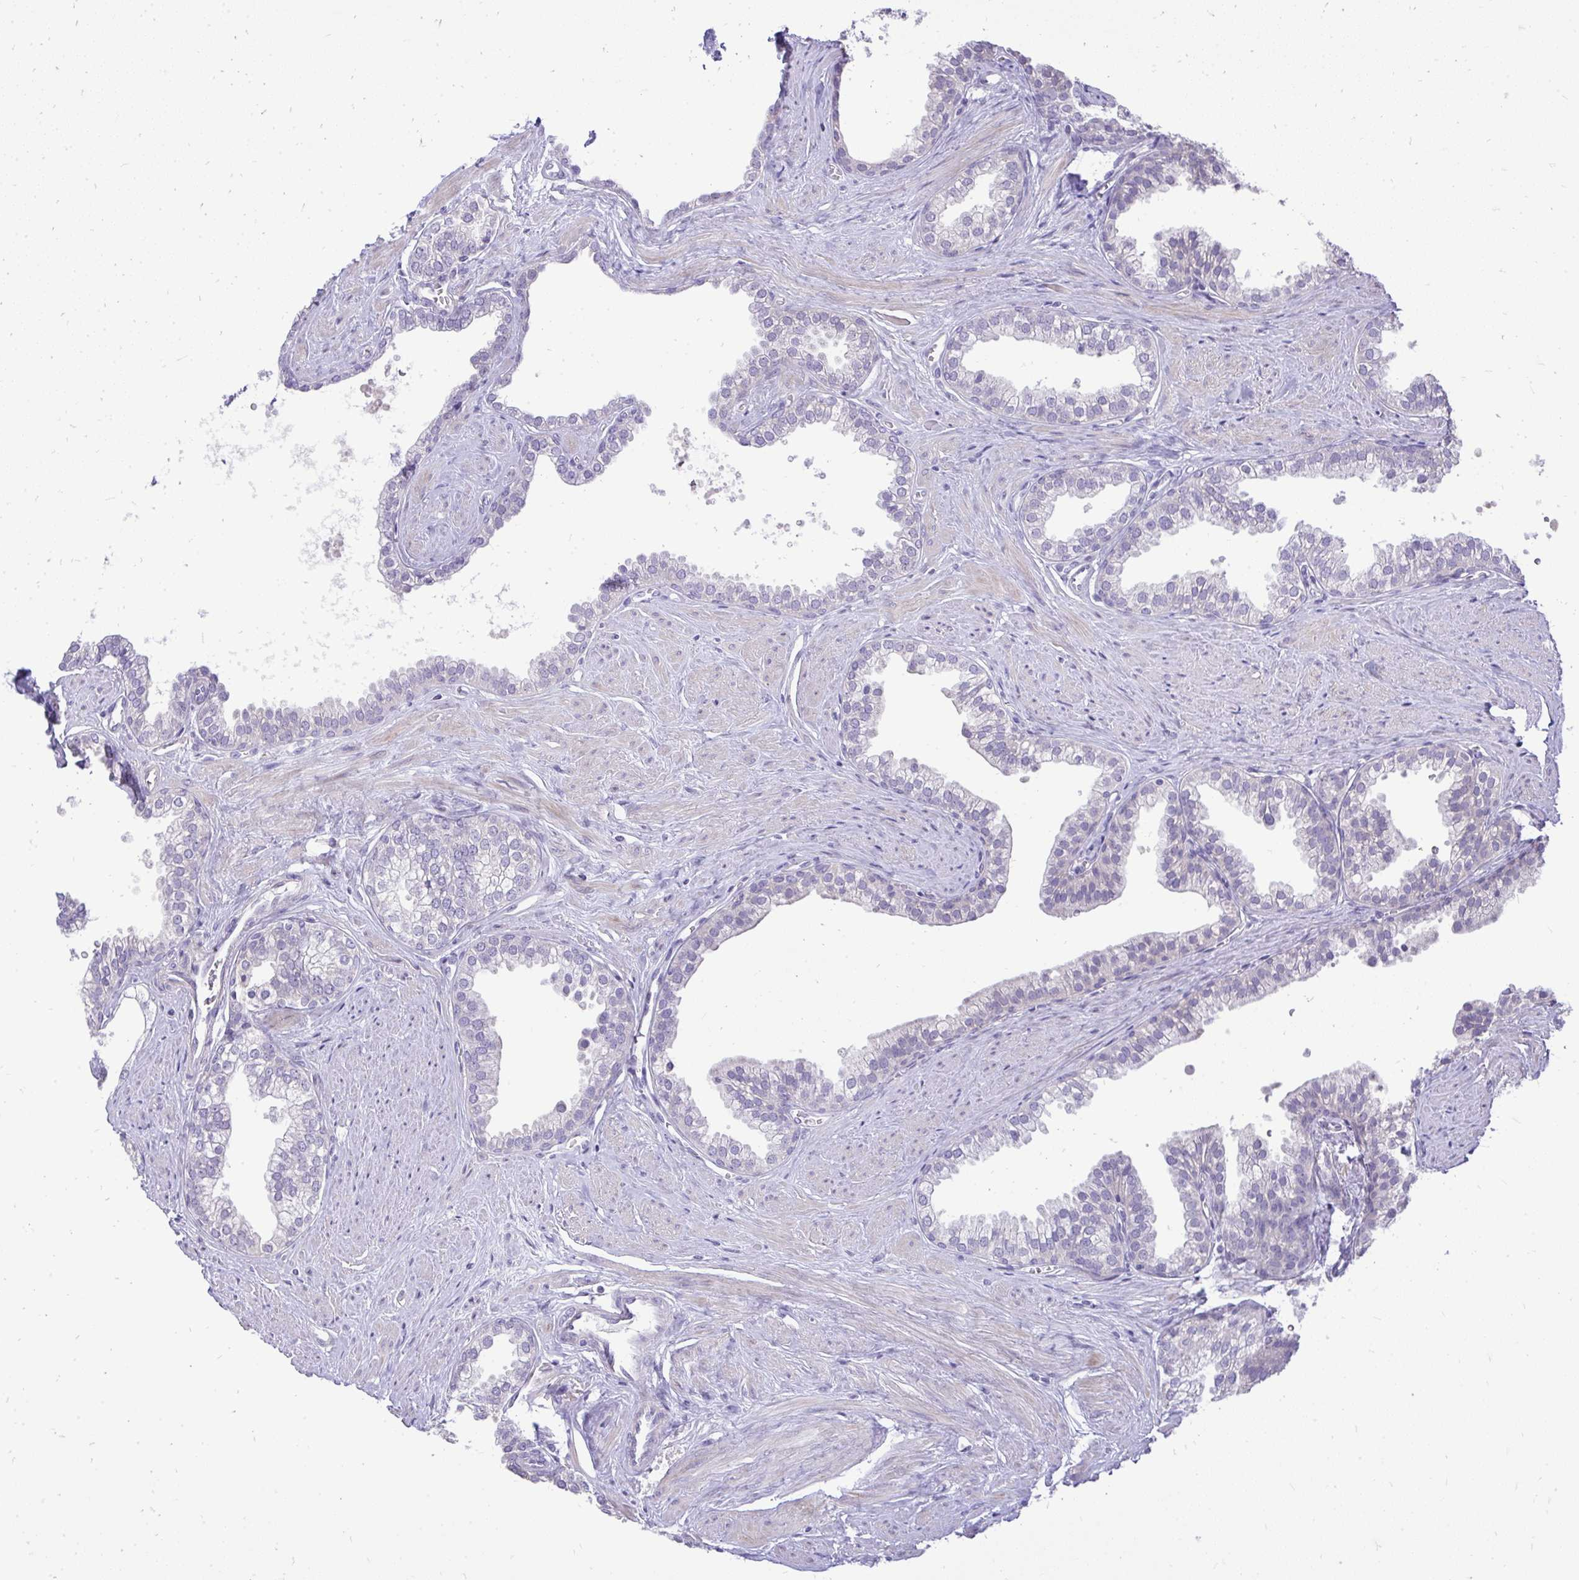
{"staining": {"intensity": "negative", "quantity": "none", "location": "none"}, "tissue": "prostate", "cell_type": "Glandular cells", "image_type": "normal", "snomed": [{"axis": "morphology", "description": "Normal tissue, NOS"}, {"axis": "topography", "description": "Prostate"}, {"axis": "topography", "description": "Peripheral nerve tissue"}], "caption": "Glandular cells are negative for brown protein staining in benign prostate. Brightfield microscopy of IHC stained with DAB (brown) and hematoxylin (blue), captured at high magnification.", "gene": "OR8D1", "patient": {"sex": "male", "age": 55}}